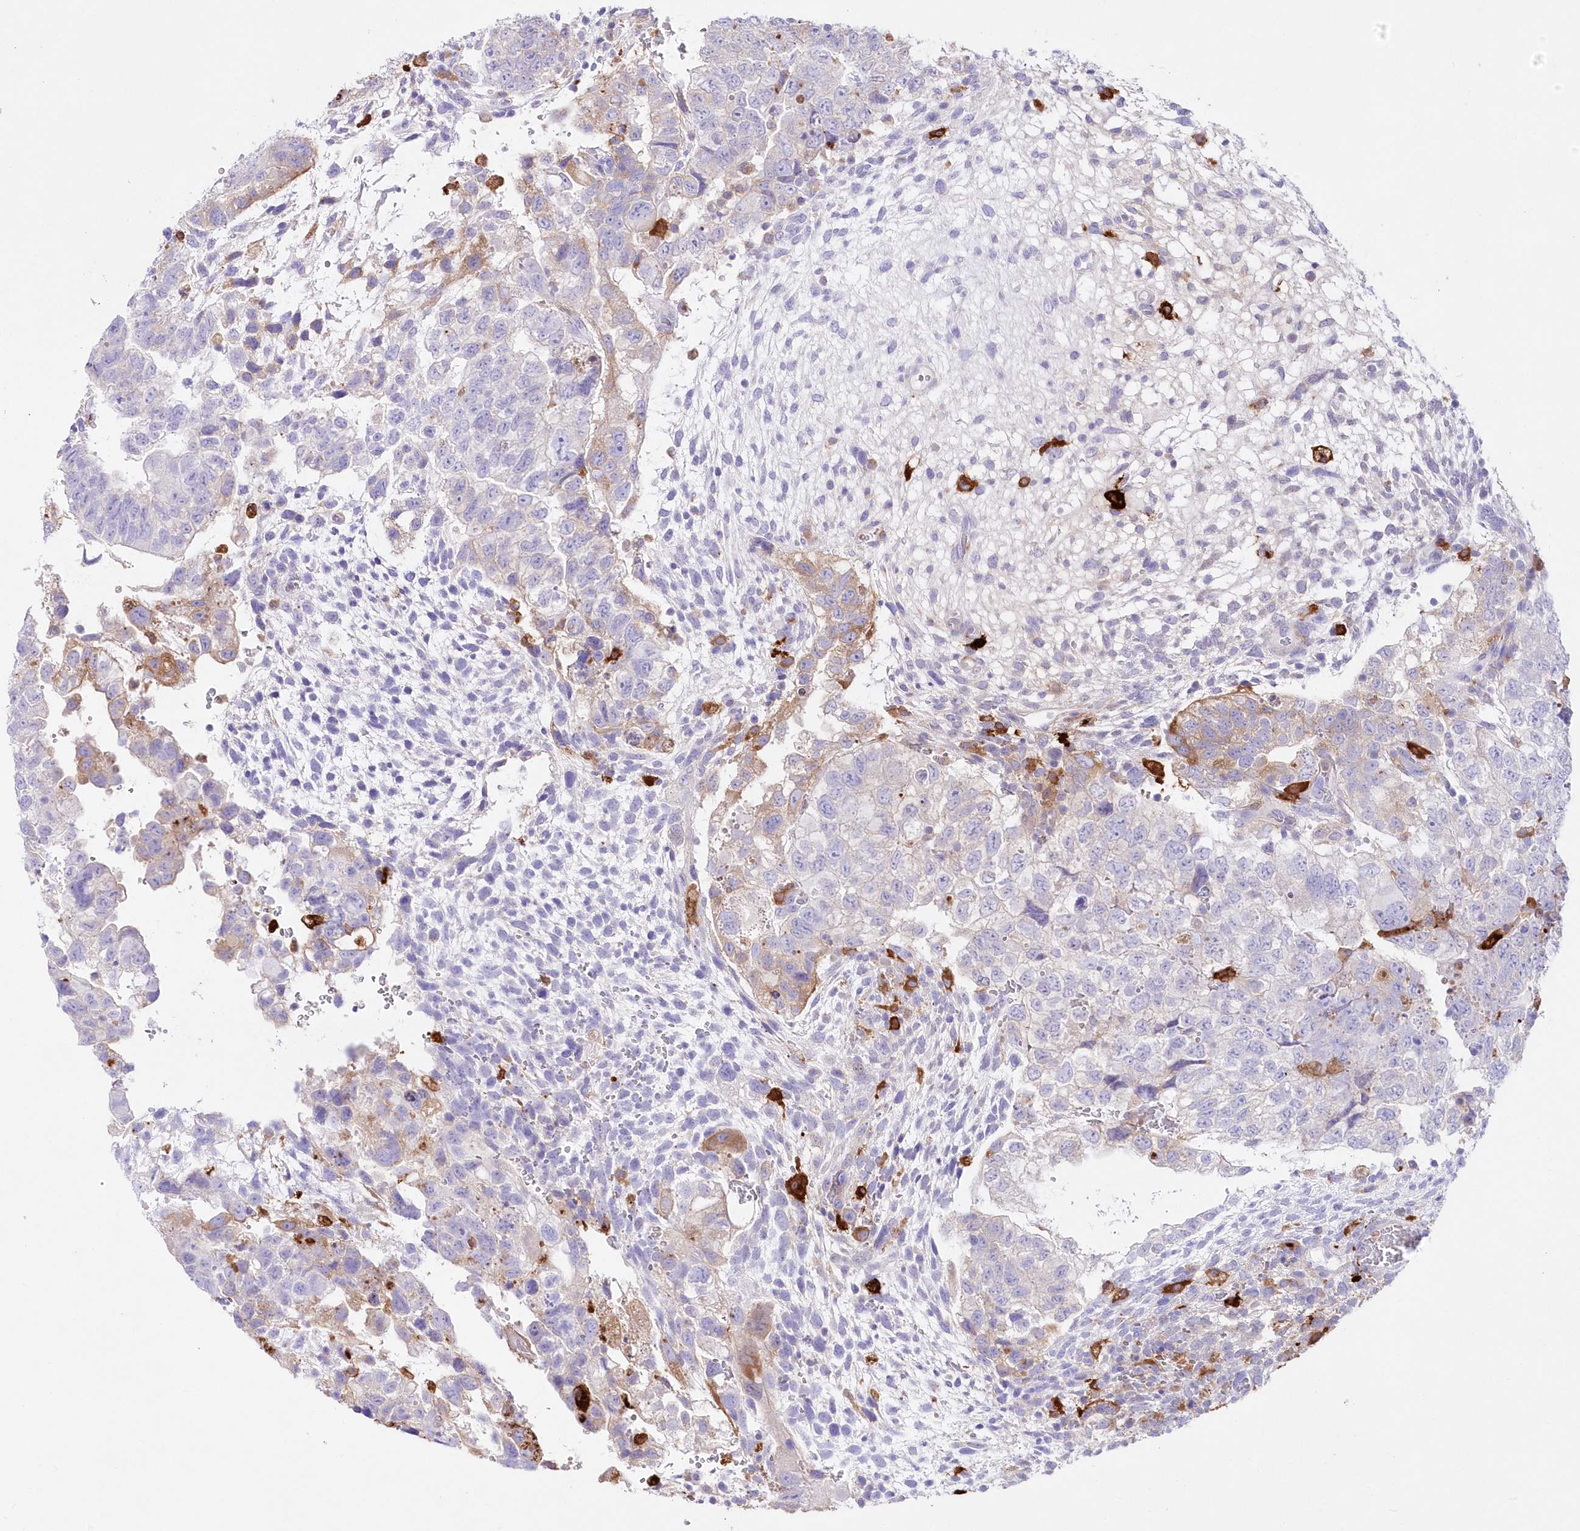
{"staining": {"intensity": "moderate", "quantity": "<25%", "location": "cytoplasmic/membranous"}, "tissue": "testis cancer", "cell_type": "Tumor cells", "image_type": "cancer", "snomed": [{"axis": "morphology", "description": "Carcinoma, Embryonal, NOS"}, {"axis": "topography", "description": "Testis"}], "caption": "Testis cancer stained with IHC shows moderate cytoplasmic/membranous staining in about <25% of tumor cells. Using DAB (3,3'-diaminobenzidine) (brown) and hematoxylin (blue) stains, captured at high magnification using brightfield microscopy.", "gene": "DNAJC19", "patient": {"sex": "male", "age": 37}}